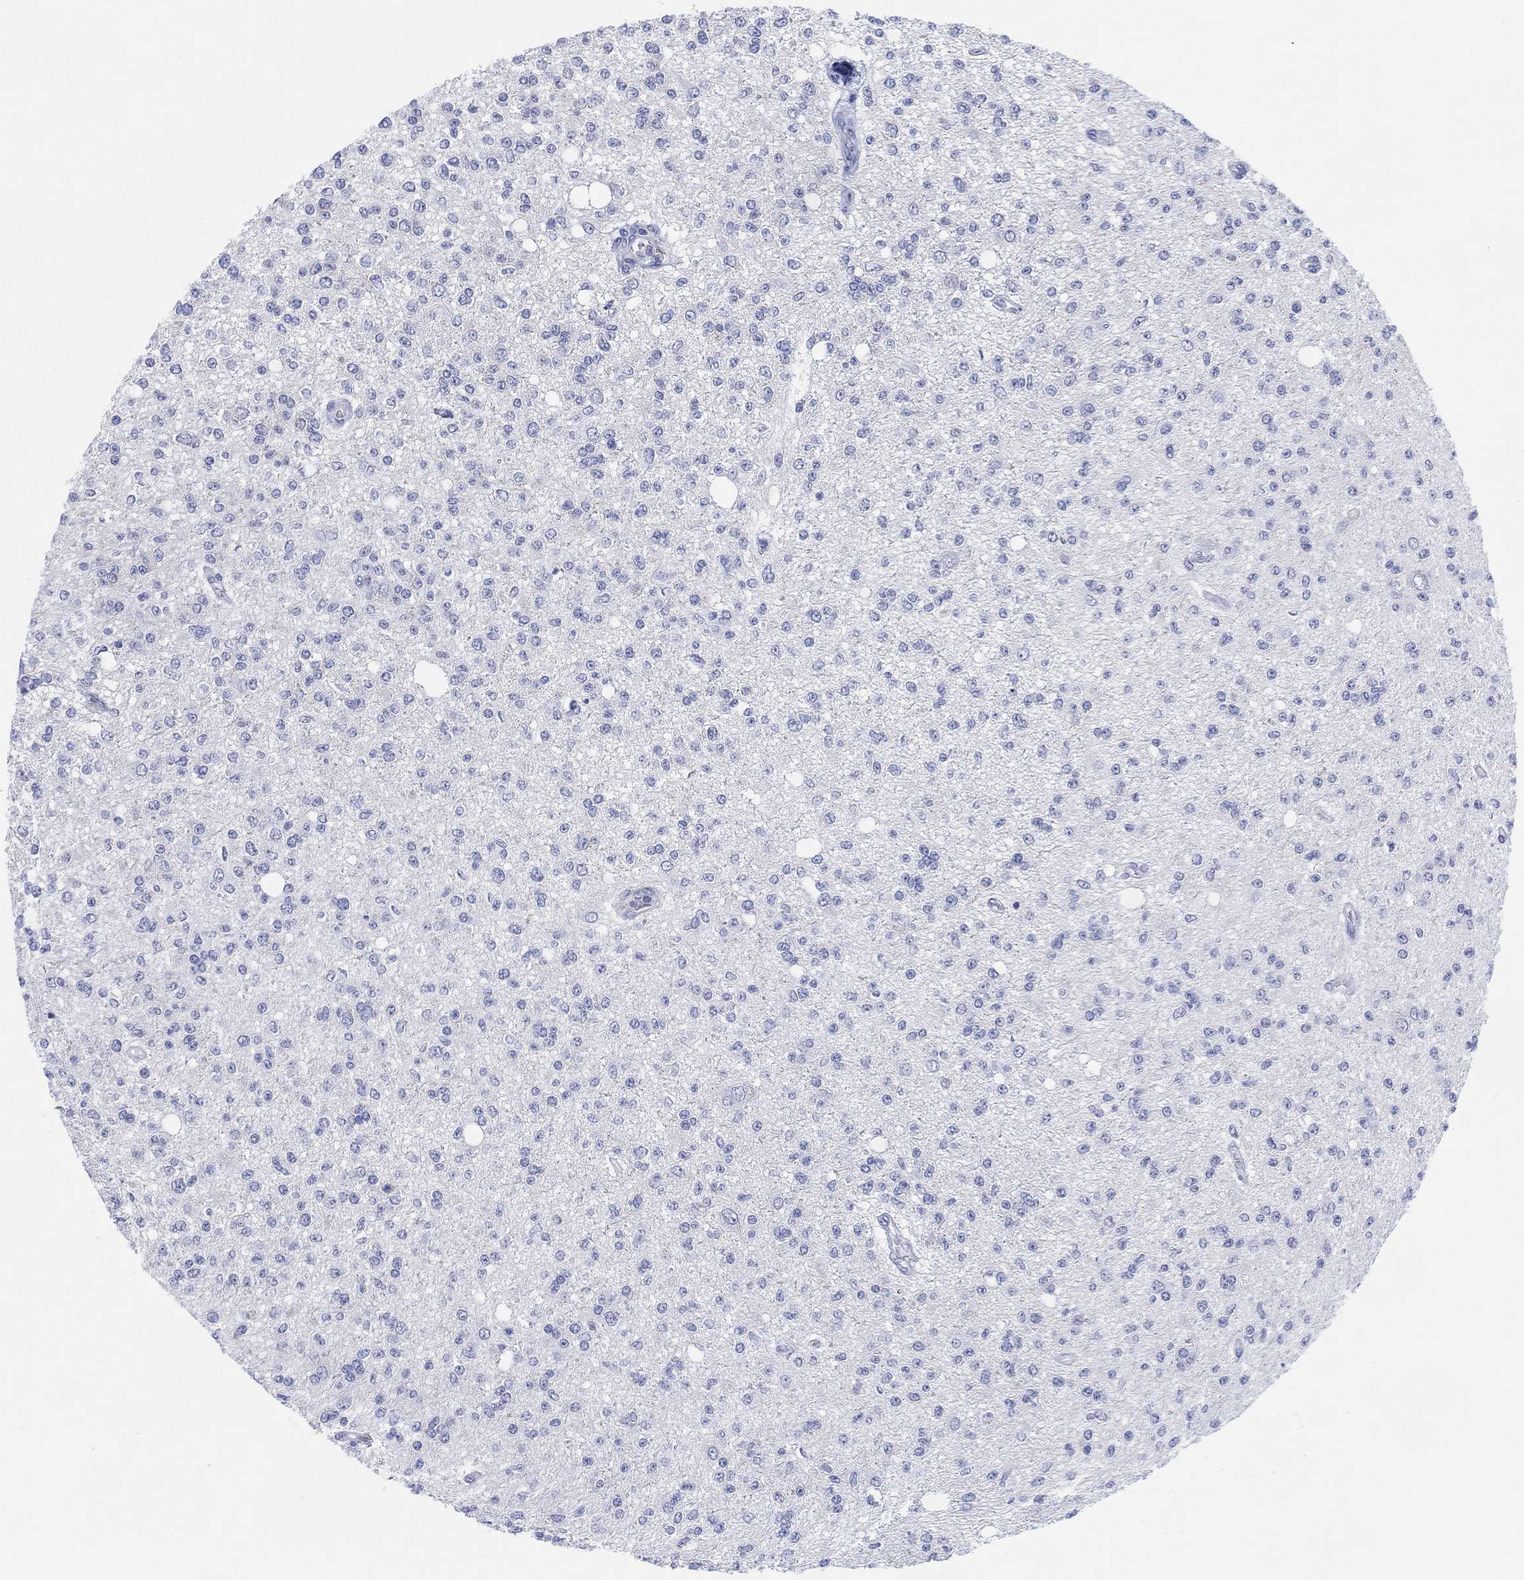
{"staining": {"intensity": "negative", "quantity": "none", "location": "none"}, "tissue": "glioma", "cell_type": "Tumor cells", "image_type": "cancer", "snomed": [{"axis": "morphology", "description": "Glioma, malignant, Low grade"}, {"axis": "topography", "description": "Brain"}], "caption": "A histopathology image of human malignant glioma (low-grade) is negative for staining in tumor cells. (DAB IHC visualized using brightfield microscopy, high magnification).", "gene": "ADAD2", "patient": {"sex": "male", "age": 67}}